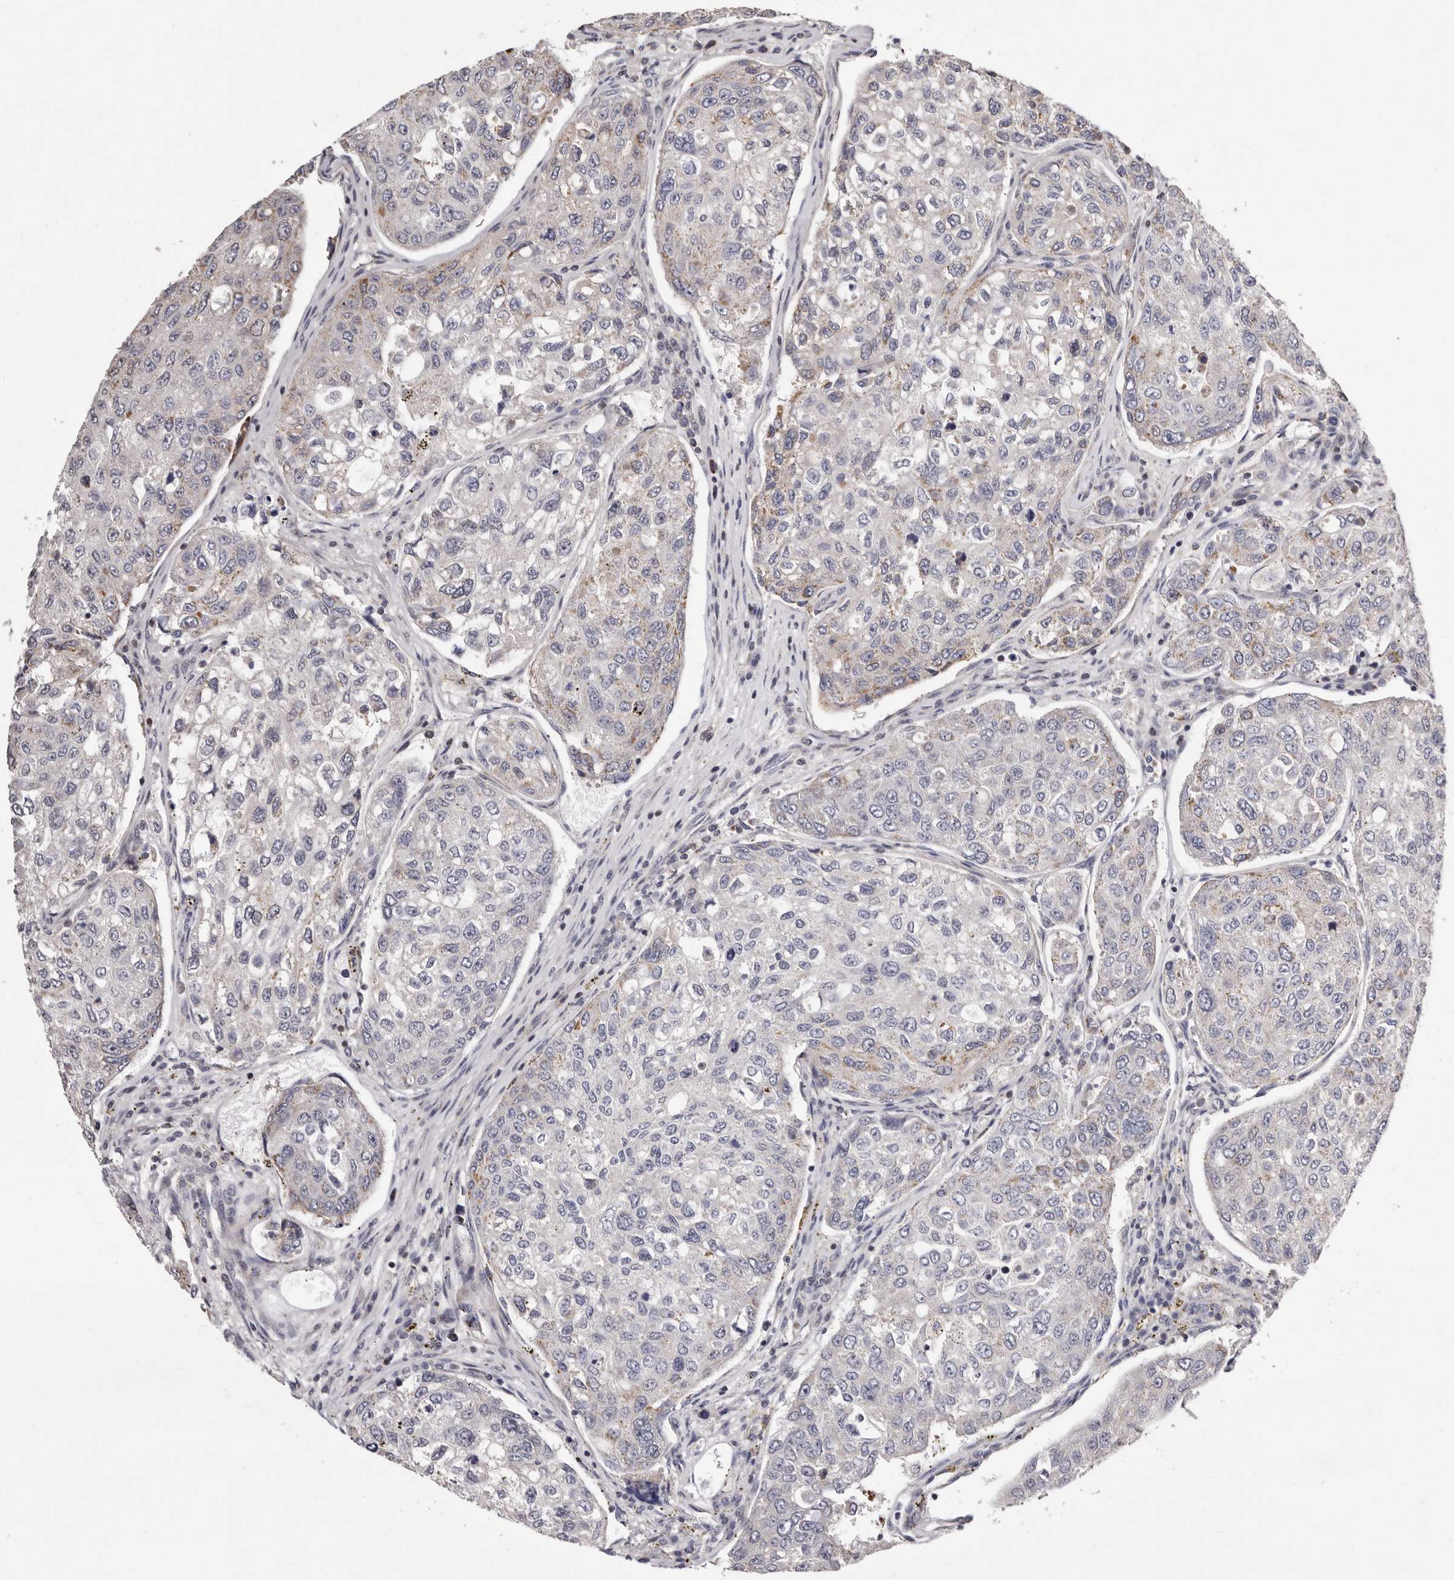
{"staining": {"intensity": "moderate", "quantity": "<25%", "location": "cytoplasmic/membranous"}, "tissue": "urothelial cancer", "cell_type": "Tumor cells", "image_type": "cancer", "snomed": [{"axis": "morphology", "description": "Urothelial carcinoma, High grade"}, {"axis": "topography", "description": "Lymph node"}, {"axis": "topography", "description": "Urinary bladder"}], "caption": "A micrograph of urothelial carcinoma (high-grade) stained for a protein shows moderate cytoplasmic/membranous brown staining in tumor cells.", "gene": "TIMM17B", "patient": {"sex": "male", "age": 51}}